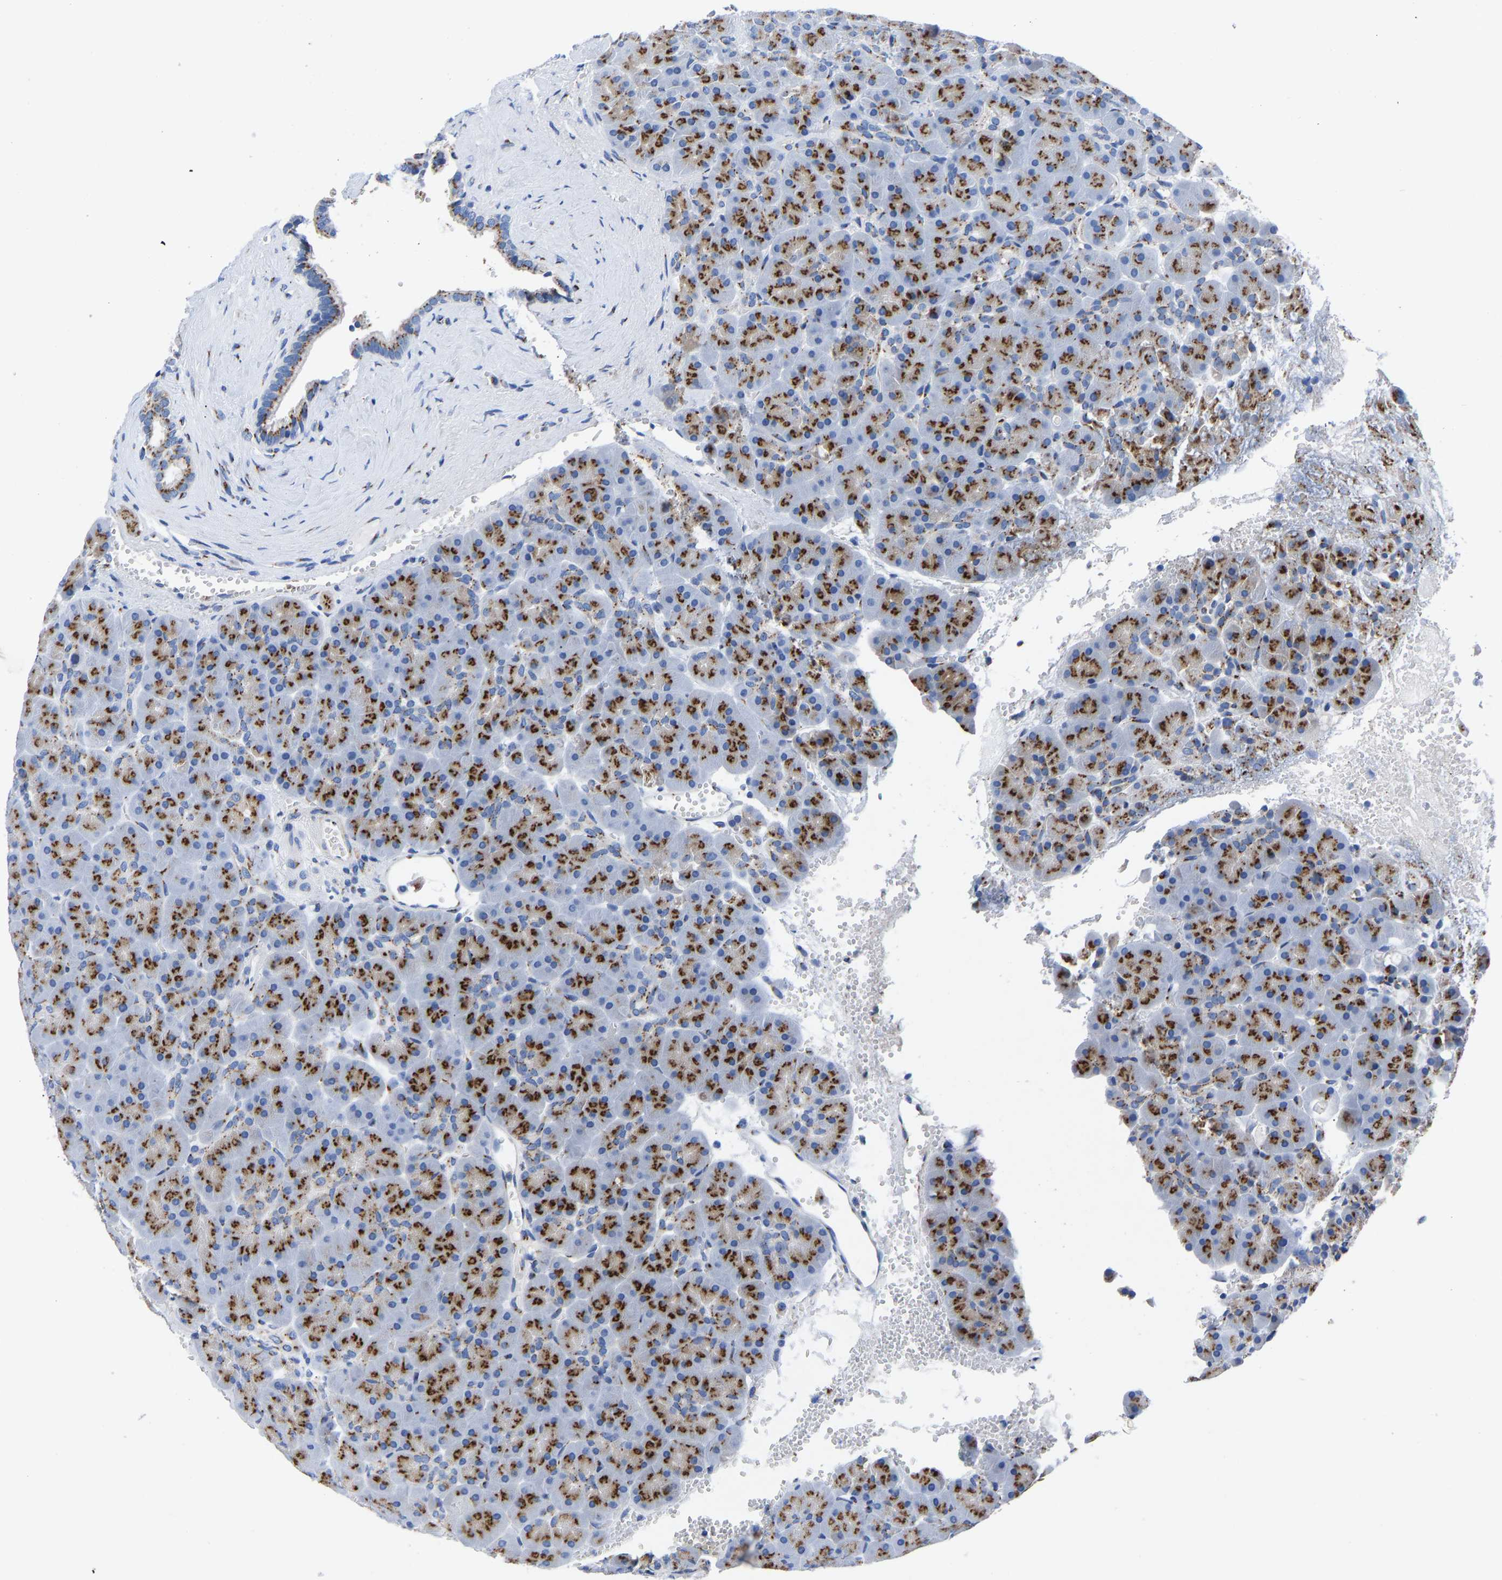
{"staining": {"intensity": "strong", "quantity": ">75%", "location": "cytoplasmic/membranous"}, "tissue": "pancreas", "cell_type": "Exocrine glandular cells", "image_type": "normal", "snomed": [{"axis": "morphology", "description": "Normal tissue, NOS"}, {"axis": "topography", "description": "Pancreas"}], "caption": "A high-resolution photomicrograph shows immunohistochemistry staining of normal pancreas, which displays strong cytoplasmic/membranous staining in approximately >75% of exocrine glandular cells.", "gene": "TMEM87A", "patient": {"sex": "male", "age": 66}}